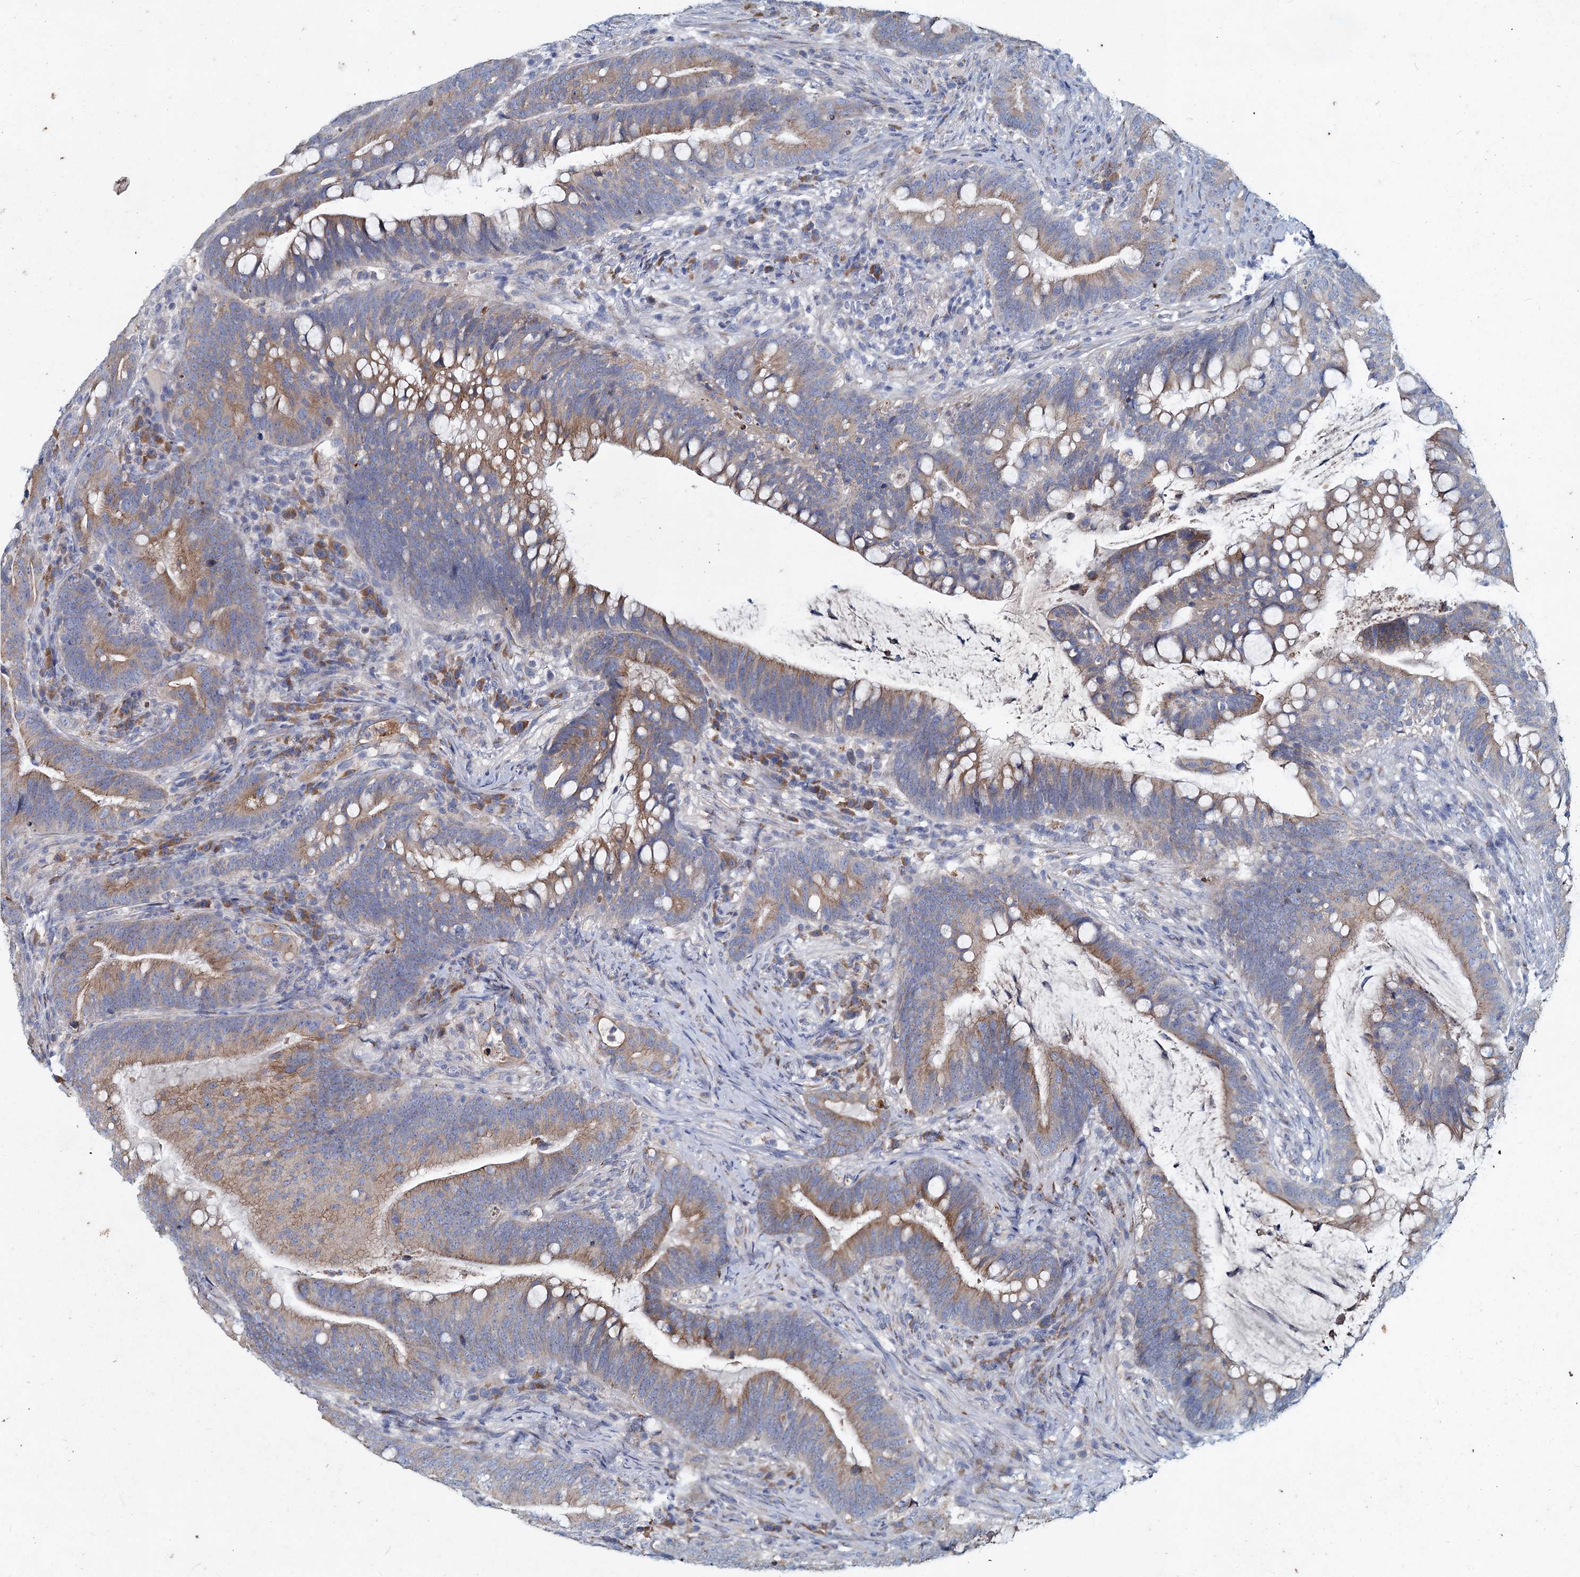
{"staining": {"intensity": "moderate", "quantity": ">75%", "location": "cytoplasmic/membranous"}, "tissue": "colorectal cancer", "cell_type": "Tumor cells", "image_type": "cancer", "snomed": [{"axis": "morphology", "description": "Adenocarcinoma, NOS"}, {"axis": "topography", "description": "Colon"}], "caption": "Immunohistochemistry (IHC) micrograph of neoplastic tissue: colorectal cancer stained using immunohistochemistry demonstrates medium levels of moderate protein expression localized specifically in the cytoplasmic/membranous of tumor cells, appearing as a cytoplasmic/membranous brown color.", "gene": "TMX2", "patient": {"sex": "female", "age": 66}}